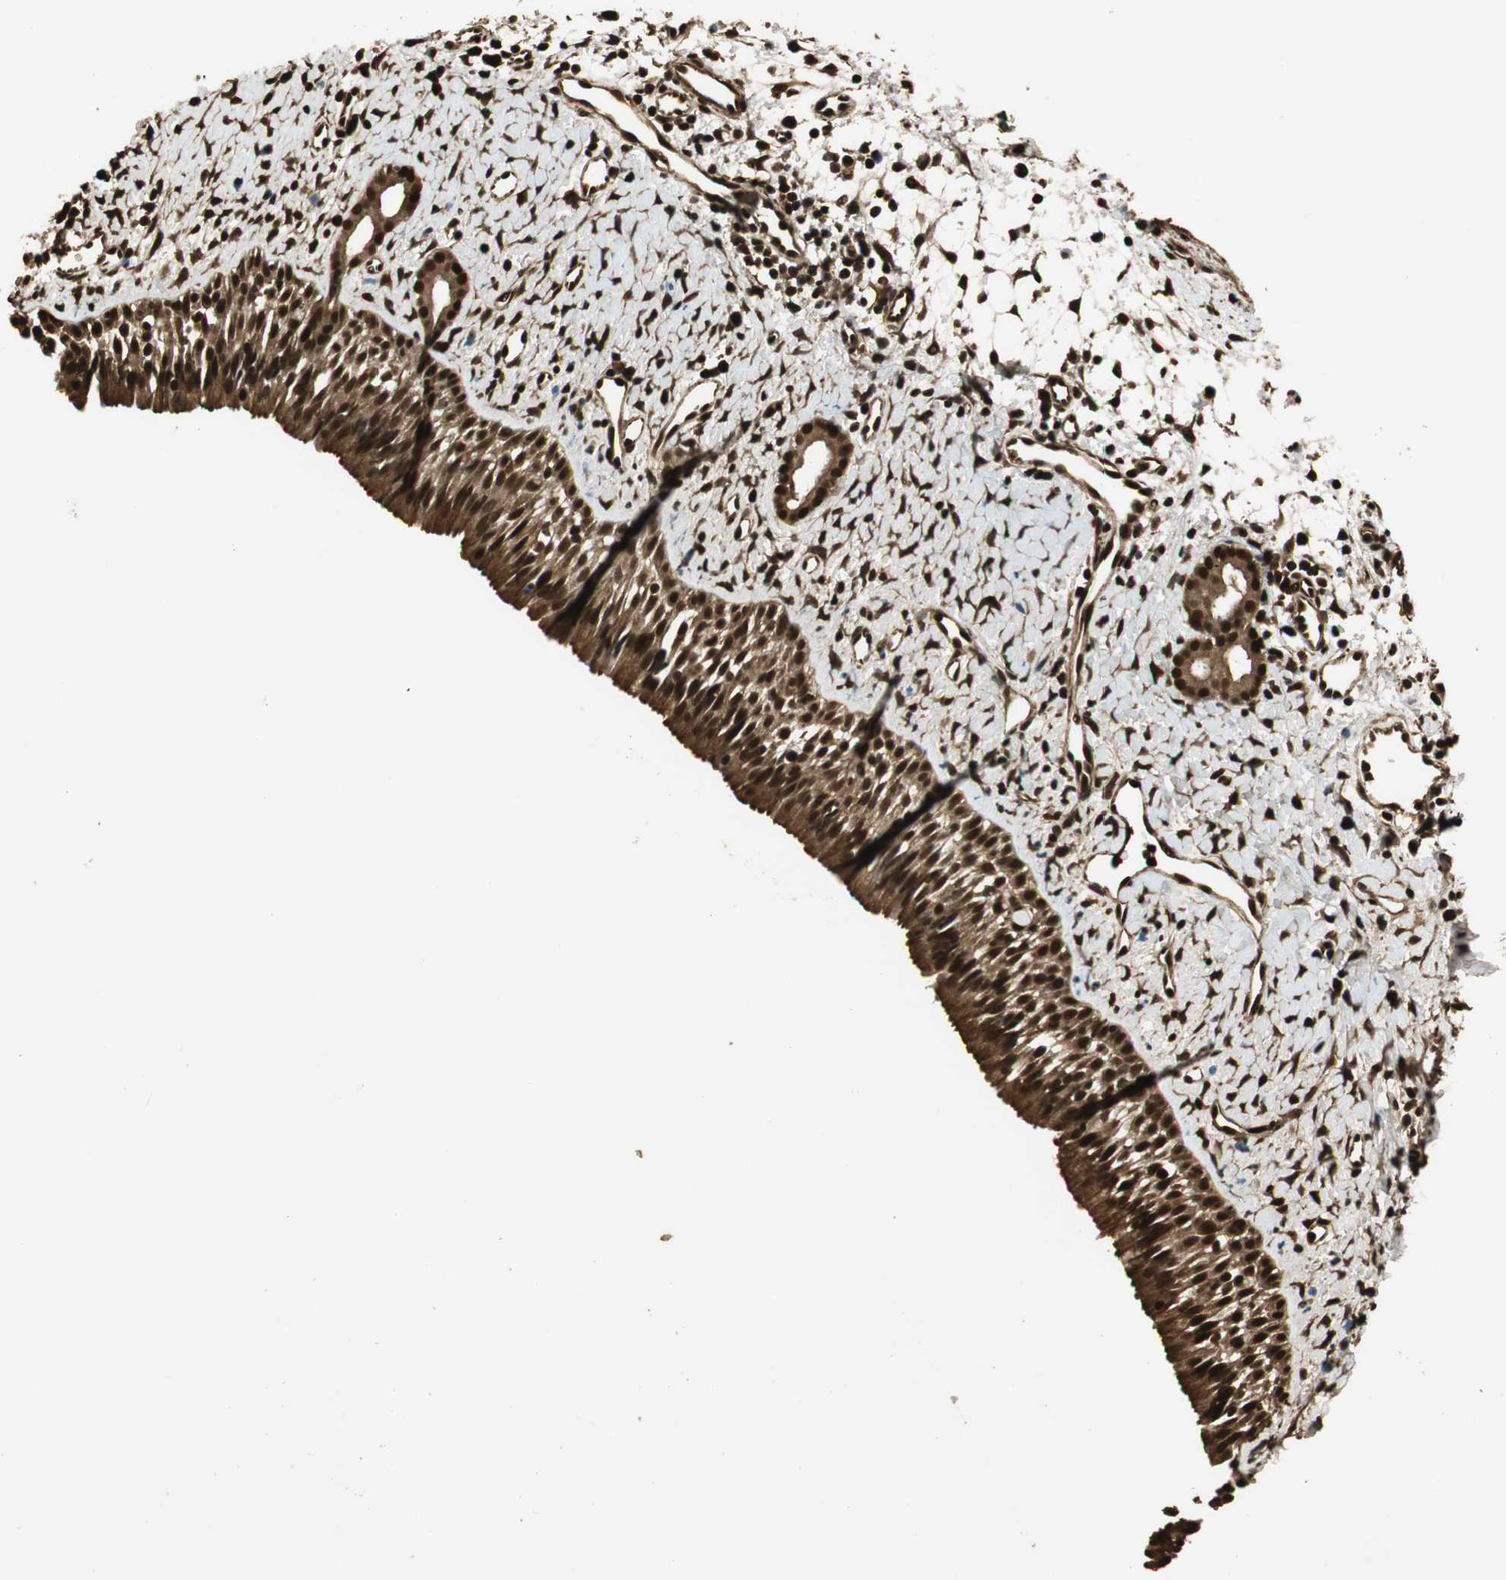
{"staining": {"intensity": "strong", "quantity": ">75%", "location": "cytoplasmic/membranous,nuclear"}, "tissue": "nasopharynx", "cell_type": "Respiratory epithelial cells", "image_type": "normal", "snomed": [{"axis": "morphology", "description": "Normal tissue, NOS"}, {"axis": "topography", "description": "Nasopharynx"}], "caption": "Nasopharynx stained with DAB IHC displays high levels of strong cytoplasmic/membranous,nuclear positivity in about >75% of respiratory epithelial cells.", "gene": "RPA3", "patient": {"sex": "male", "age": 22}}